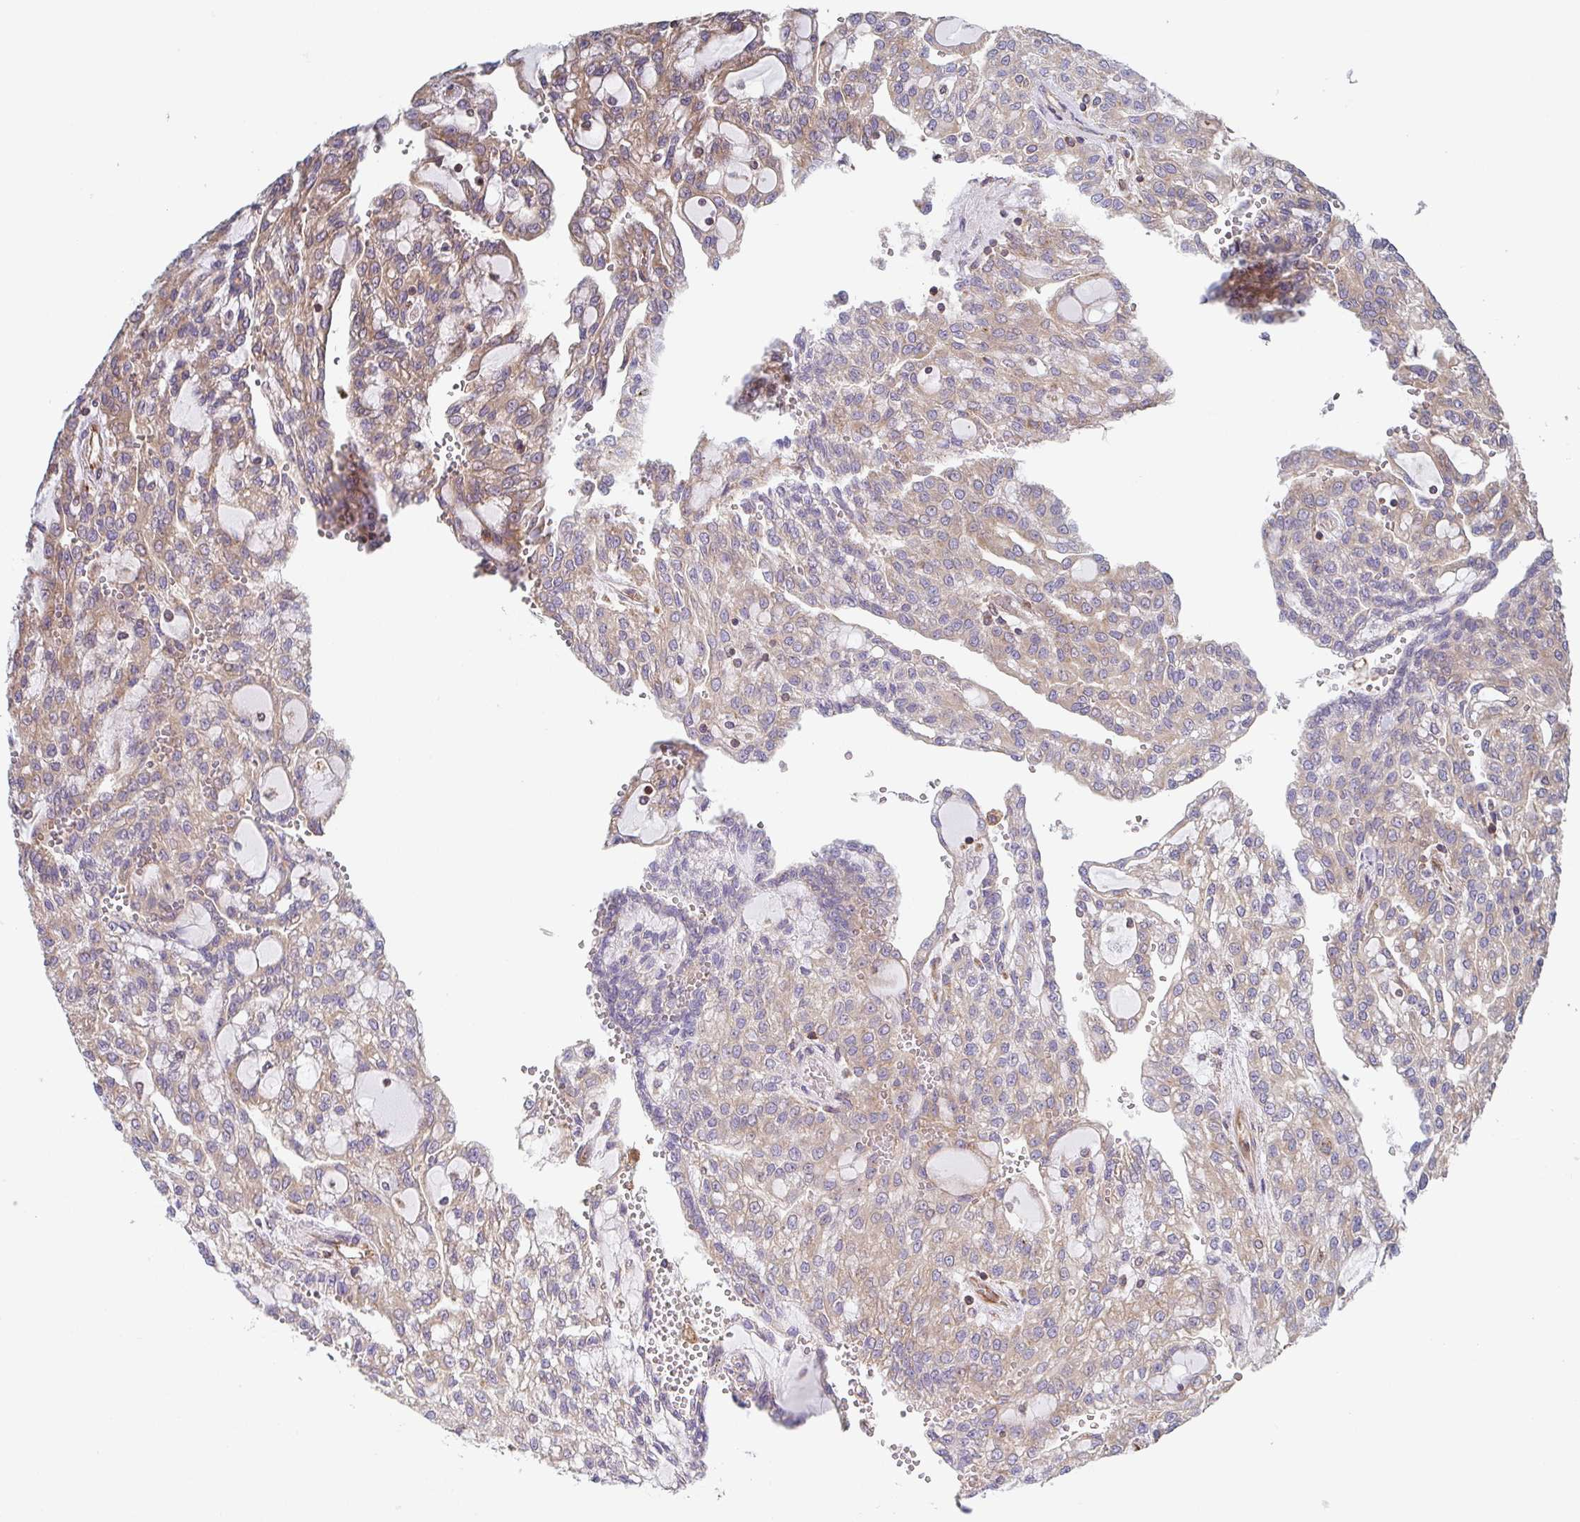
{"staining": {"intensity": "weak", "quantity": "25%-75%", "location": "cytoplasmic/membranous"}, "tissue": "renal cancer", "cell_type": "Tumor cells", "image_type": "cancer", "snomed": [{"axis": "morphology", "description": "Adenocarcinoma, NOS"}, {"axis": "topography", "description": "Kidney"}], "caption": "Immunohistochemical staining of human renal cancer (adenocarcinoma) shows weak cytoplasmic/membranous protein staining in about 25%-75% of tumor cells. The protein of interest is stained brown, and the nuclei are stained in blue (DAB IHC with brightfield microscopy, high magnification).", "gene": "TMEM229A", "patient": {"sex": "male", "age": 63}}